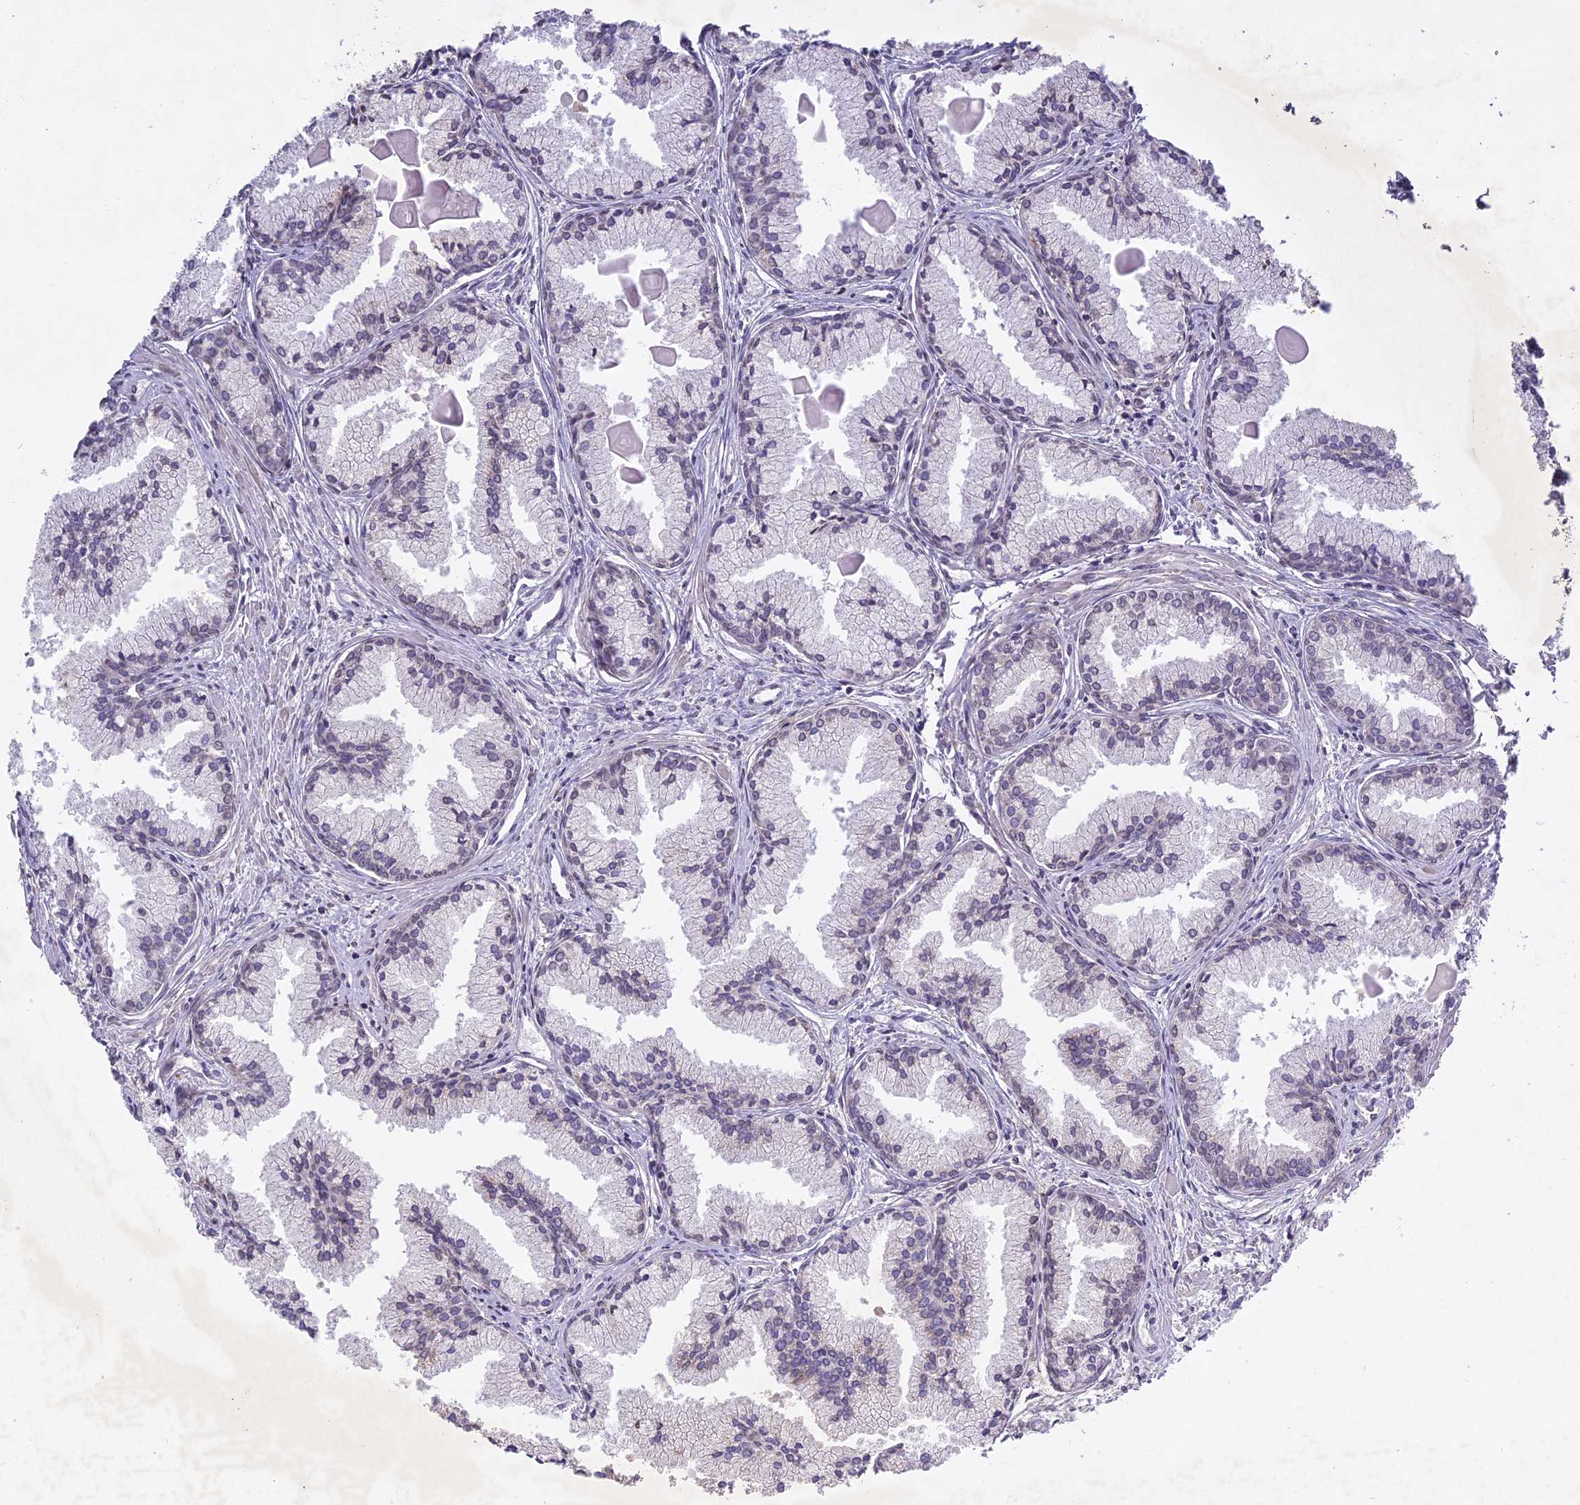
{"staining": {"intensity": "negative", "quantity": "none", "location": "none"}, "tissue": "prostate cancer", "cell_type": "Tumor cells", "image_type": "cancer", "snomed": [{"axis": "morphology", "description": "Adenocarcinoma, High grade"}, {"axis": "topography", "description": "Prostate"}], "caption": "Immunohistochemical staining of human prostate adenocarcinoma (high-grade) exhibits no significant expression in tumor cells.", "gene": "ERG28", "patient": {"sex": "male", "age": 68}}